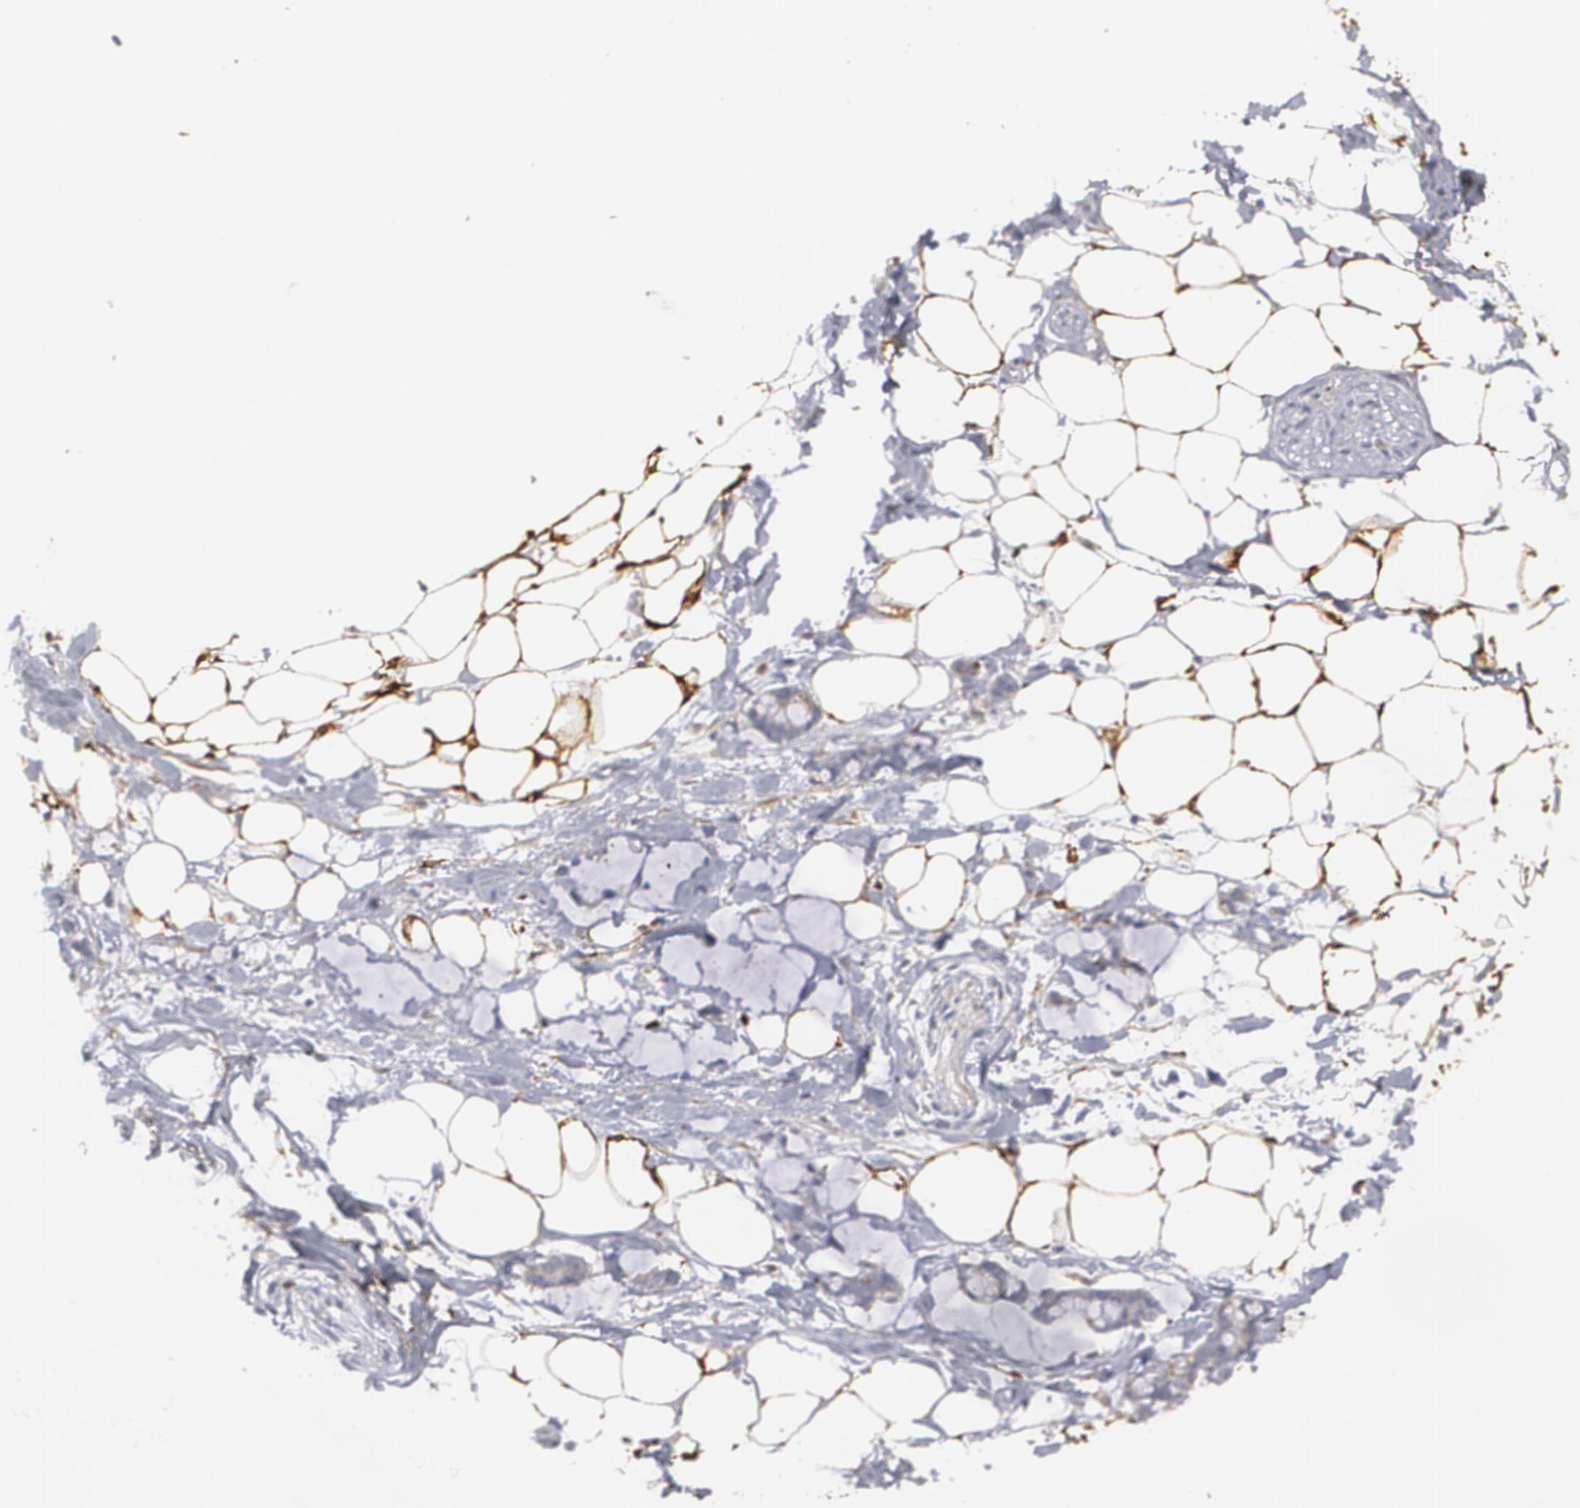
{"staining": {"intensity": "strong", "quantity": "25%-75%", "location": "cytoplasmic/membranous"}, "tissue": "adipose tissue", "cell_type": "Adipocytes", "image_type": "normal", "snomed": [{"axis": "morphology", "description": "Normal tissue, NOS"}, {"axis": "morphology", "description": "Adenocarcinoma, NOS"}, {"axis": "topography", "description": "Colon"}, {"axis": "topography", "description": "Peripheral nerve tissue"}], "caption": "Immunohistochemical staining of normal adipose tissue displays high levels of strong cytoplasmic/membranous expression in about 25%-75% of adipocytes. (brown staining indicates protein expression, while blue staining denotes nuclei).", "gene": "ODC1", "patient": {"sex": "male", "age": 14}}